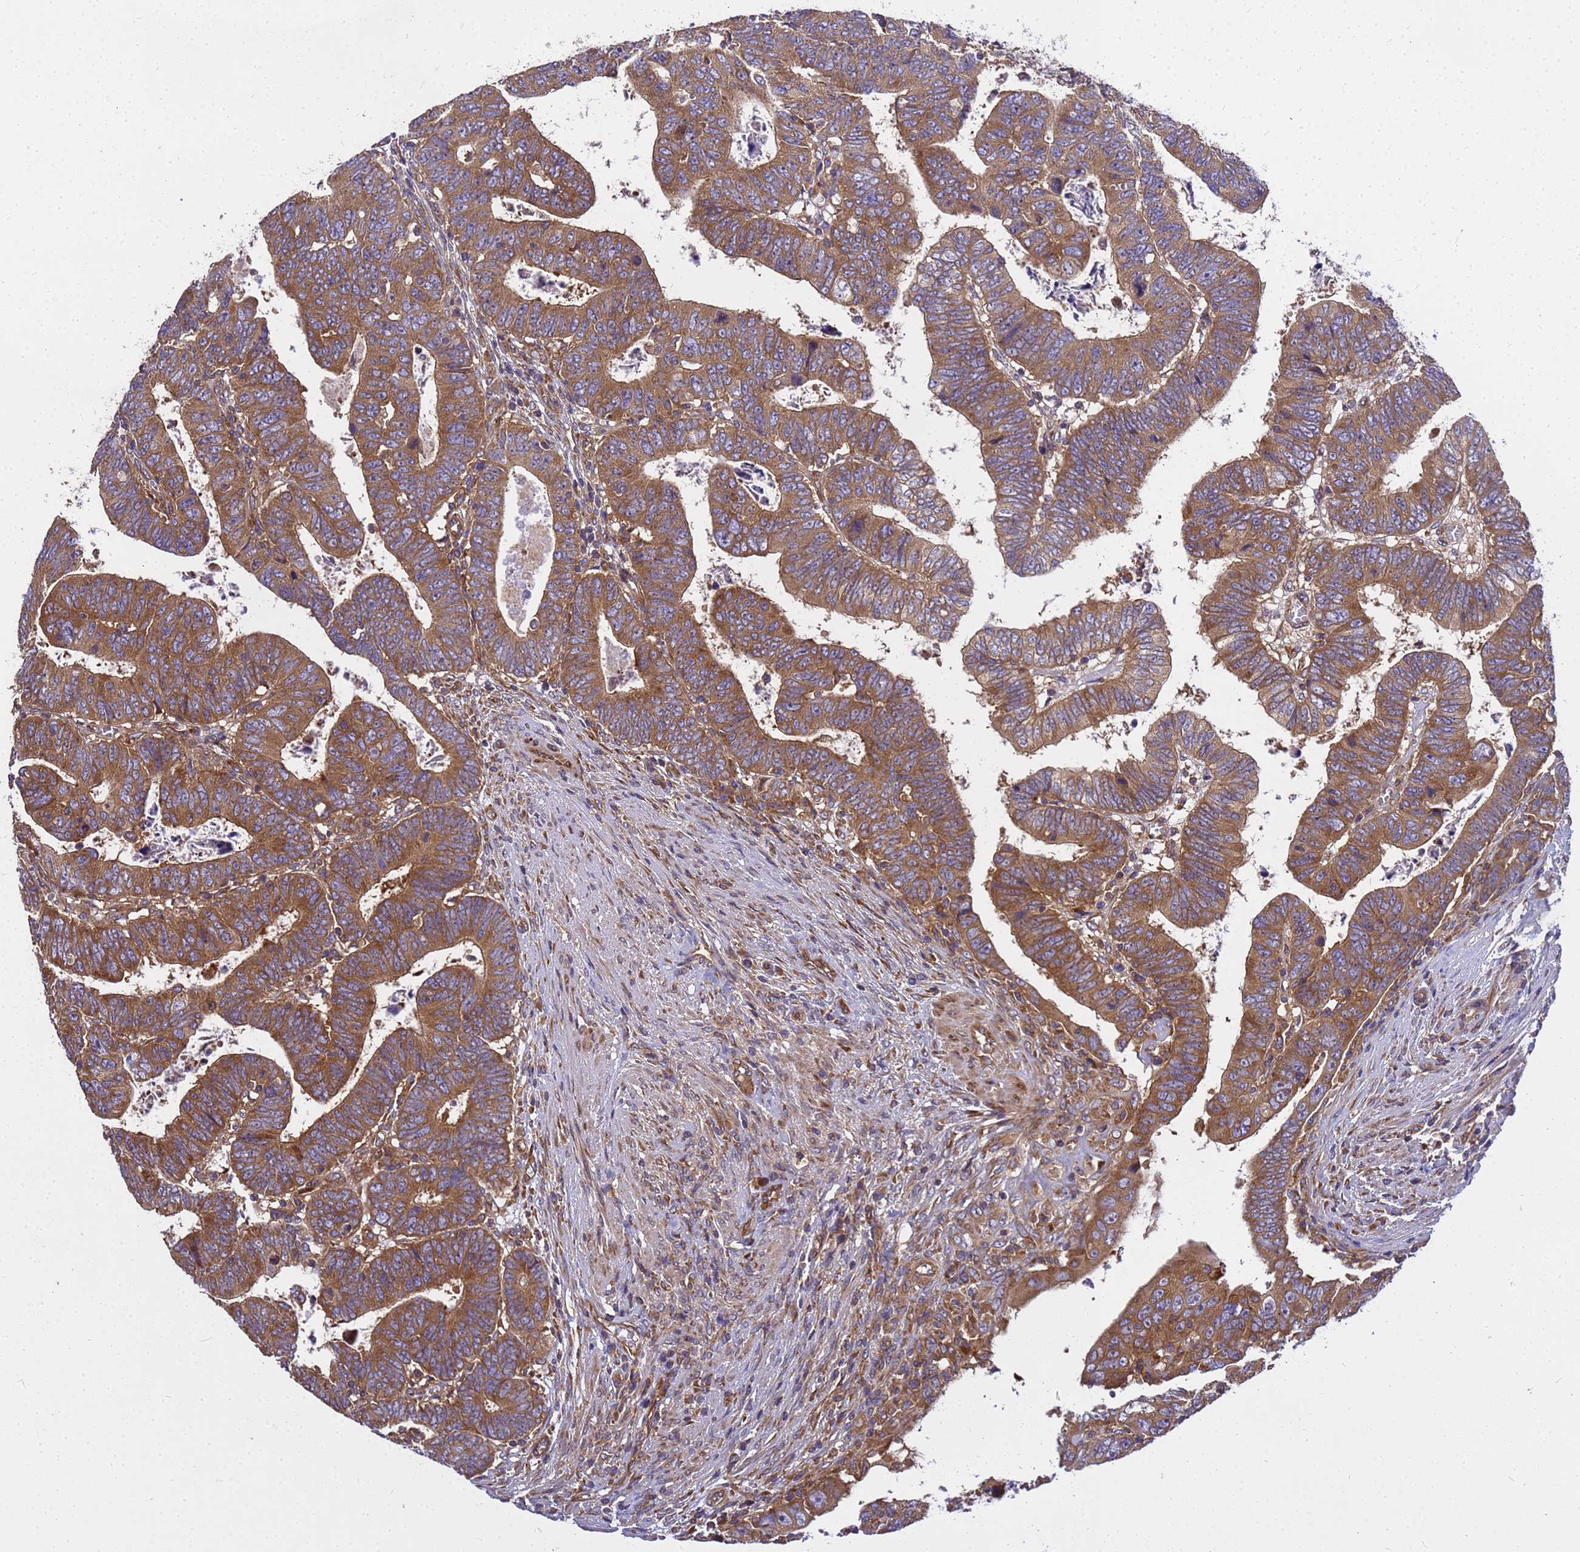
{"staining": {"intensity": "strong", "quantity": ">75%", "location": "cytoplasmic/membranous"}, "tissue": "colorectal cancer", "cell_type": "Tumor cells", "image_type": "cancer", "snomed": [{"axis": "morphology", "description": "Normal tissue, NOS"}, {"axis": "morphology", "description": "Adenocarcinoma, NOS"}, {"axis": "topography", "description": "Rectum"}], "caption": "This image reveals IHC staining of colorectal adenocarcinoma, with high strong cytoplasmic/membranous expression in approximately >75% of tumor cells.", "gene": "BECN1", "patient": {"sex": "female", "age": 65}}